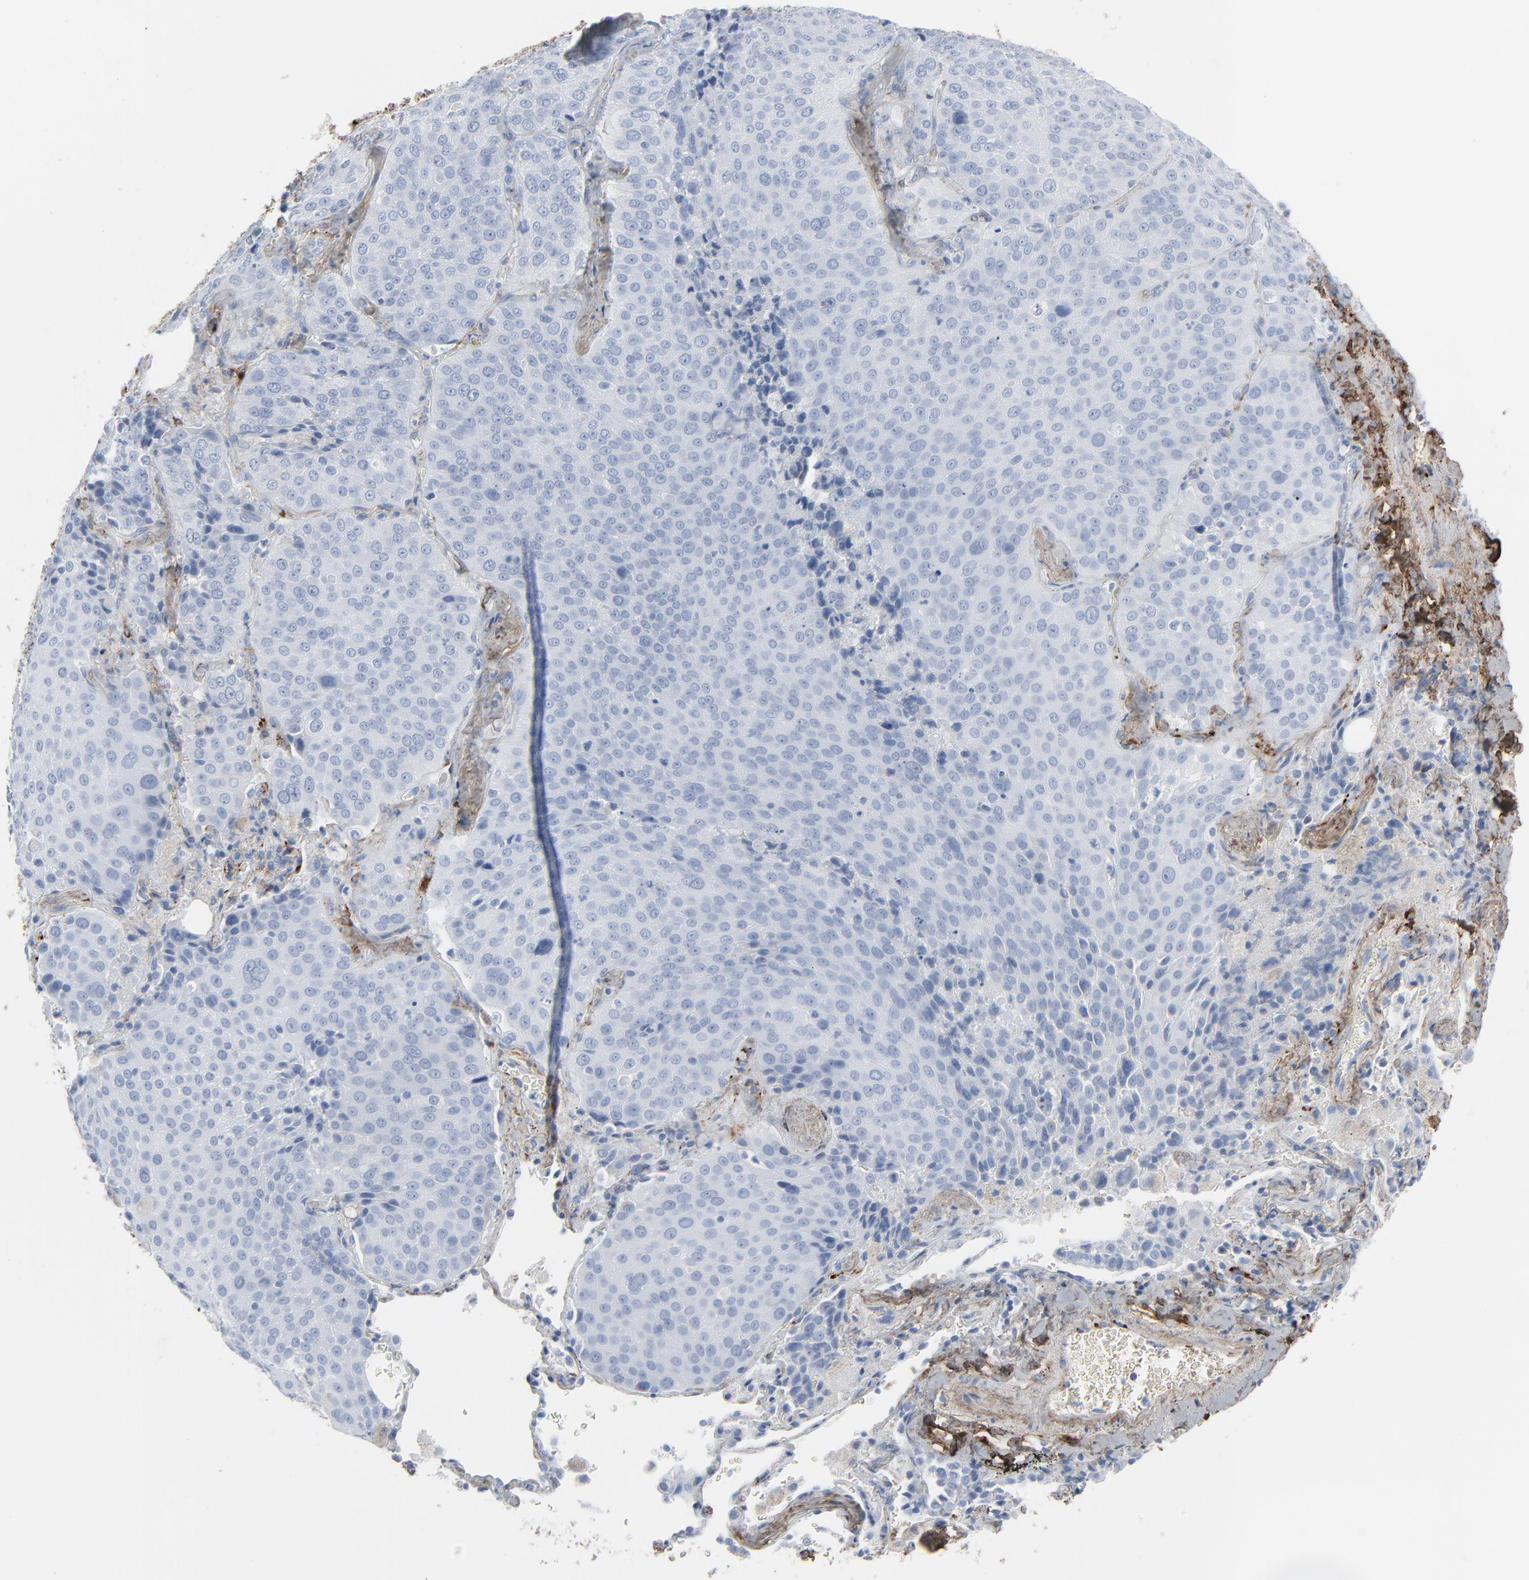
{"staining": {"intensity": "negative", "quantity": "none", "location": "none"}, "tissue": "lung cancer", "cell_type": "Tumor cells", "image_type": "cancer", "snomed": [{"axis": "morphology", "description": "Squamous cell carcinoma, NOS"}, {"axis": "topography", "description": "Lung"}], "caption": "Lung cancer (squamous cell carcinoma) stained for a protein using immunohistochemistry (IHC) exhibits no positivity tumor cells.", "gene": "BGN", "patient": {"sex": "male", "age": 54}}